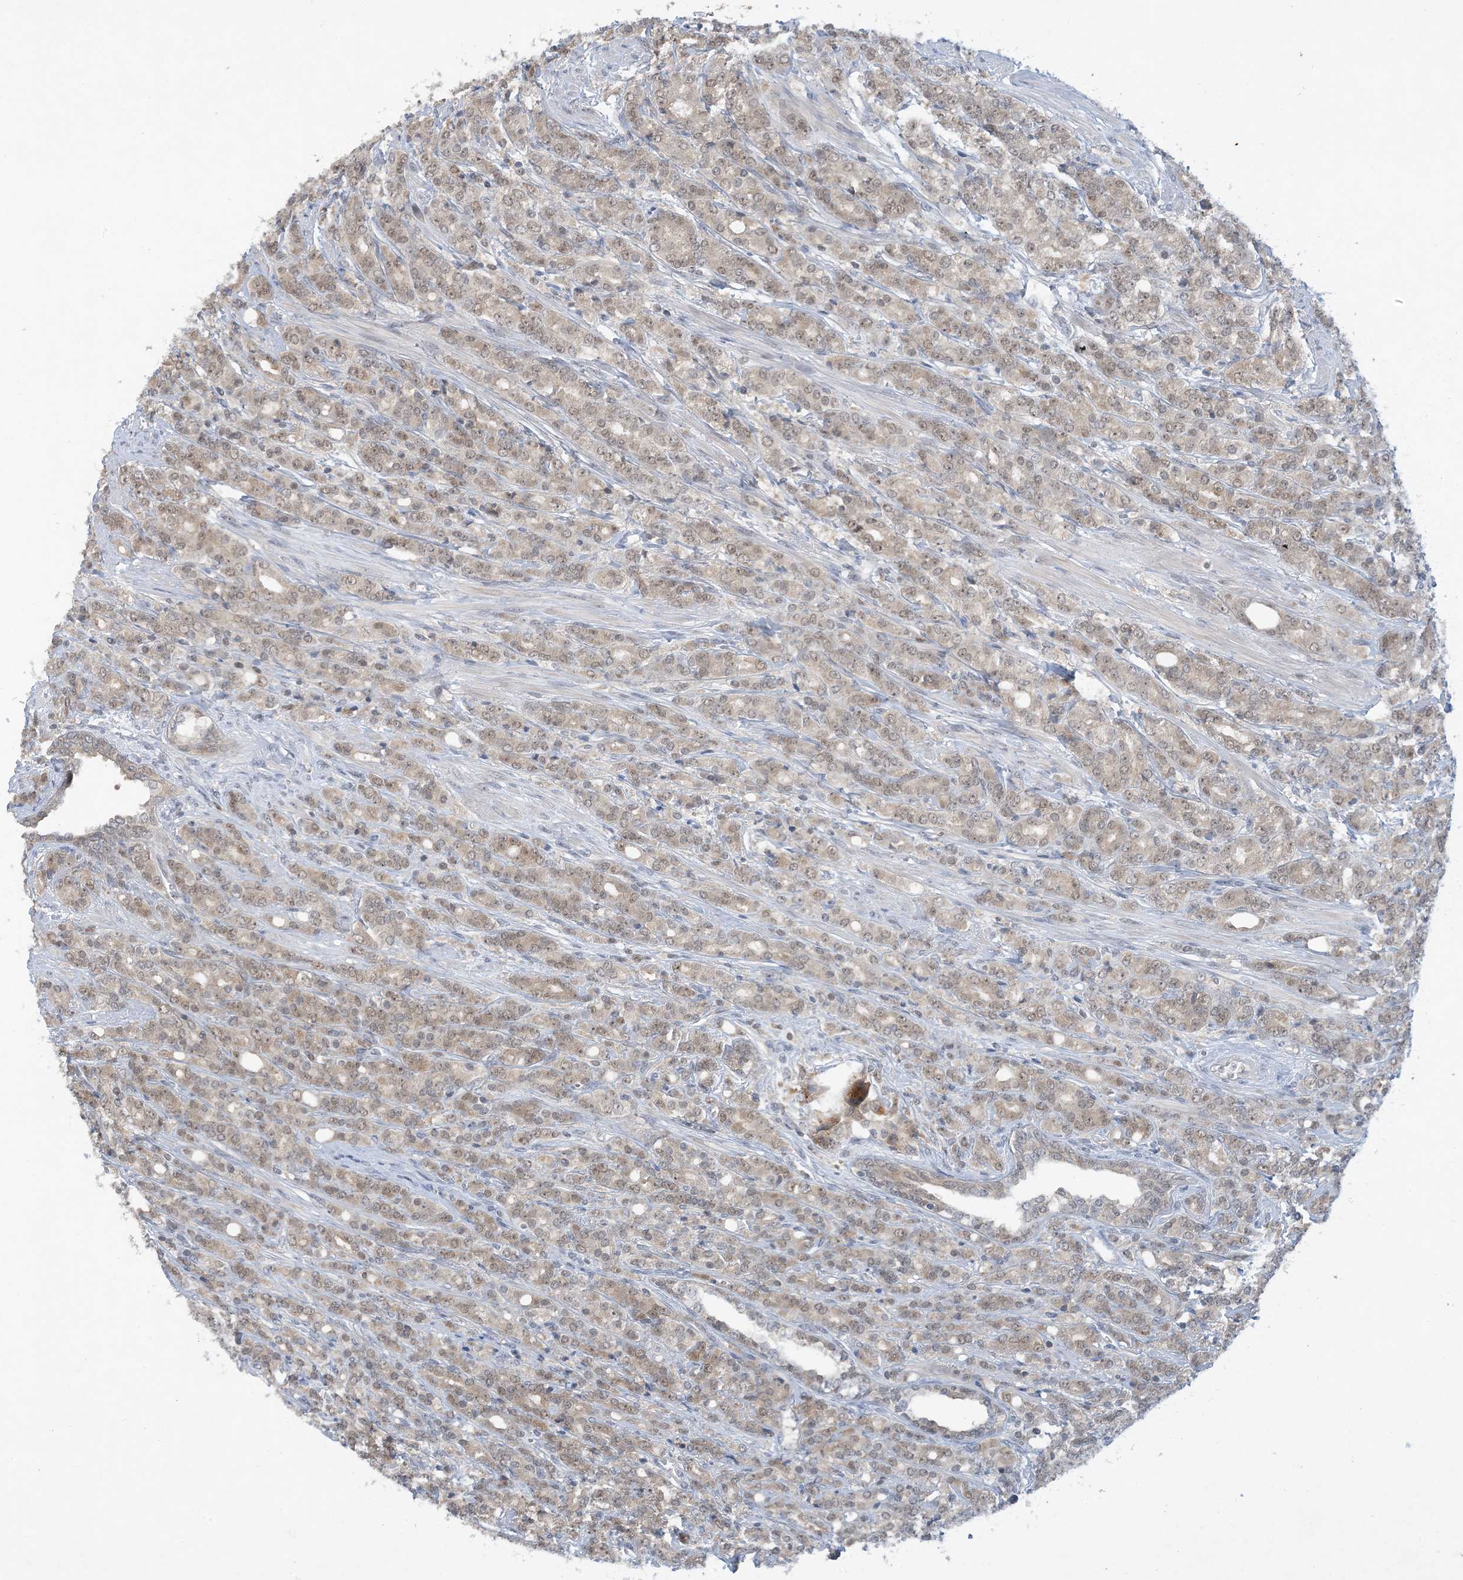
{"staining": {"intensity": "weak", "quantity": ">75%", "location": "nuclear"}, "tissue": "prostate cancer", "cell_type": "Tumor cells", "image_type": "cancer", "snomed": [{"axis": "morphology", "description": "Adenocarcinoma, High grade"}, {"axis": "topography", "description": "Prostate"}], "caption": "Tumor cells reveal low levels of weak nuclear positivity in approximately >75% of cells in prostate high-grade adenocarcinoma.", "gene": "UBE2E1", "patient": {"sex": "male", "age": 62}}